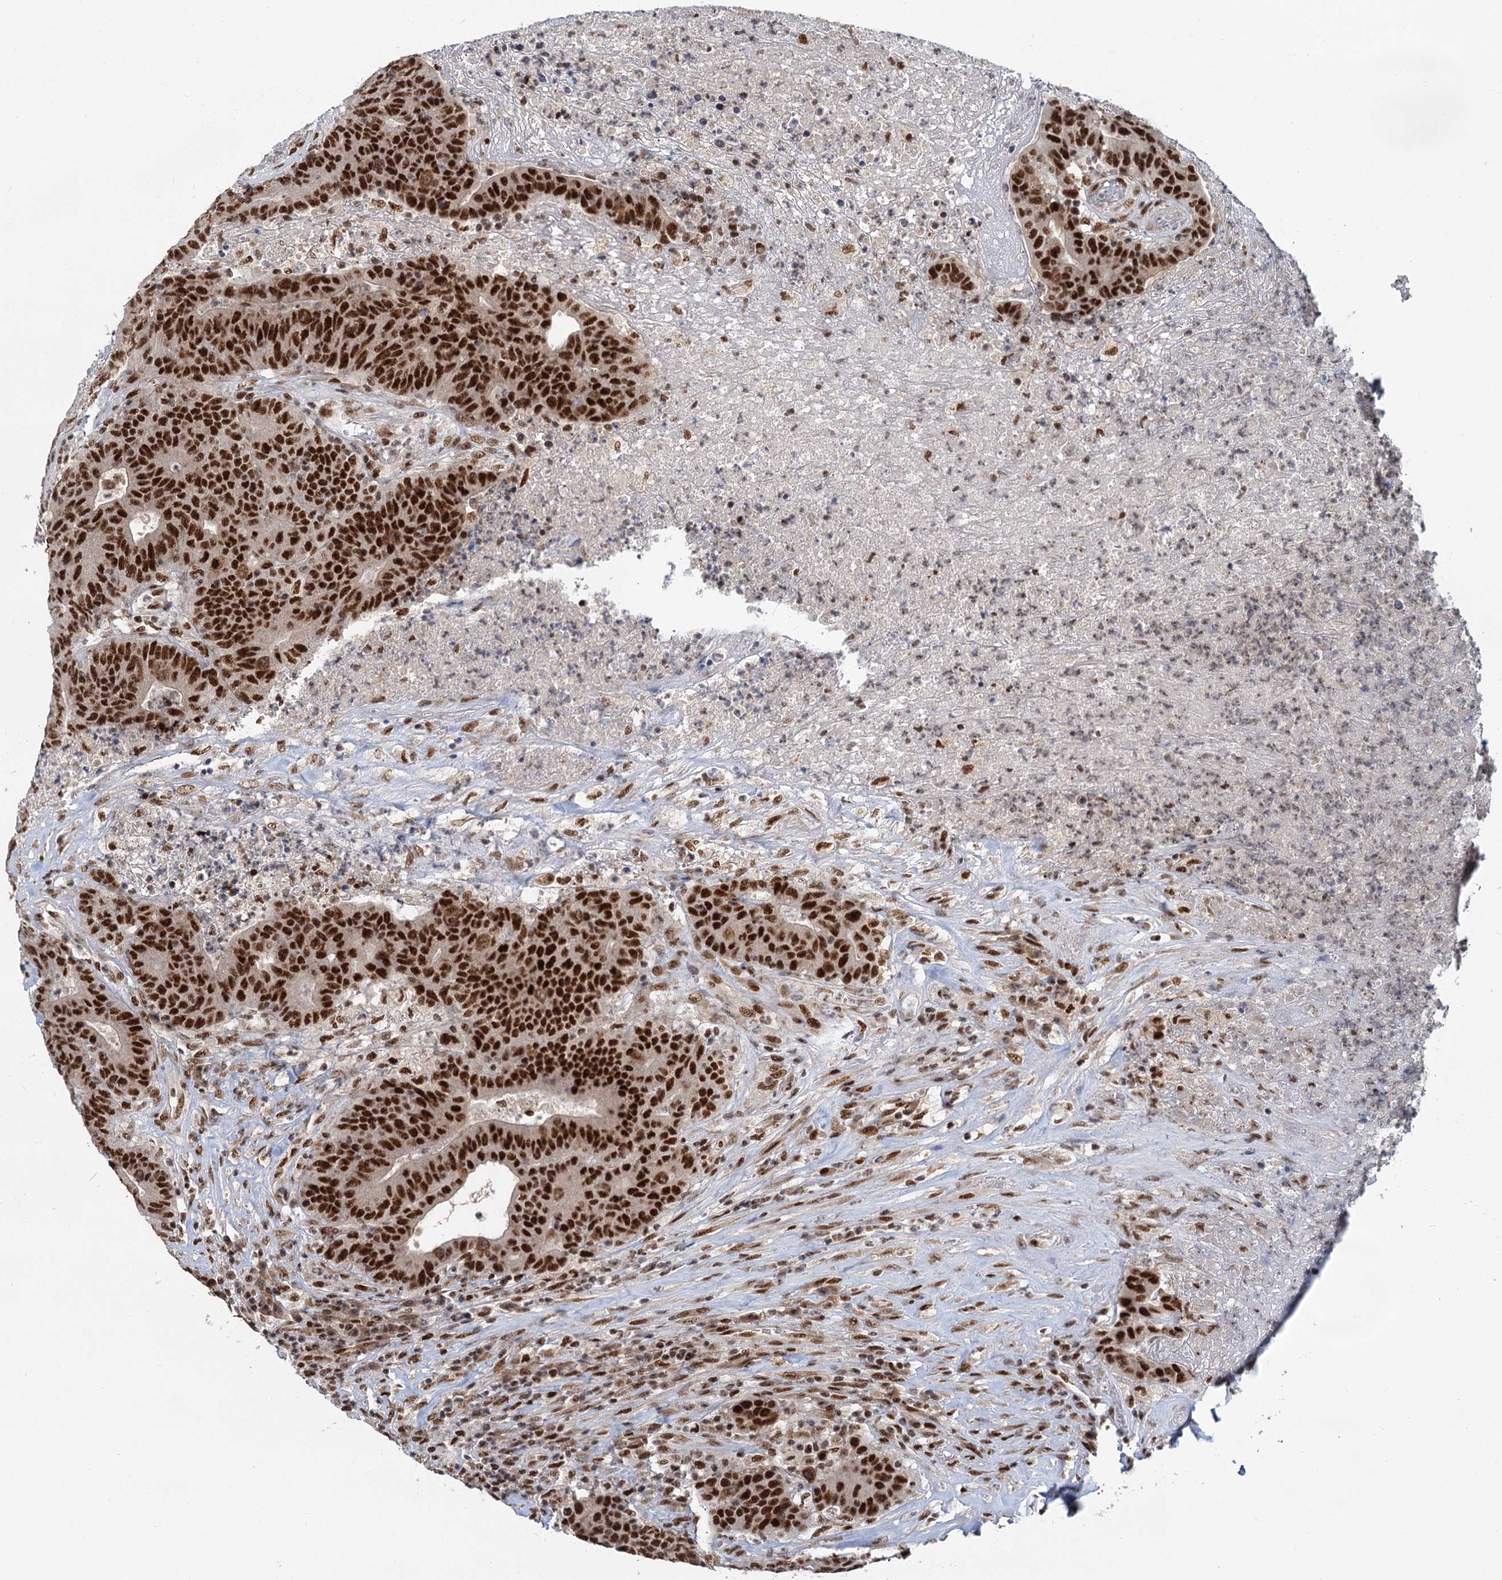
{"staining": {"intensity": "strong", "quantity": ">75%", "location": "nuclear"}, "tissue": "colorectal cancer", "cell_type": "Tumor cells", "image_type": "cancer", "snomed": [{"axis": "morphology", "description": "Adenocarcinoma, NOS"}, {"axis": "topography", "description": "Colon"}], "caption": "Immunohistochemistry (DAB) staining of human colorectal cancer (adenocarcinoma) demonstrates strong nuclear protein expression in approximately >75% of tumor cells.", "gene": "WBP4", "patient": {"sex": "female", "age": 75}}